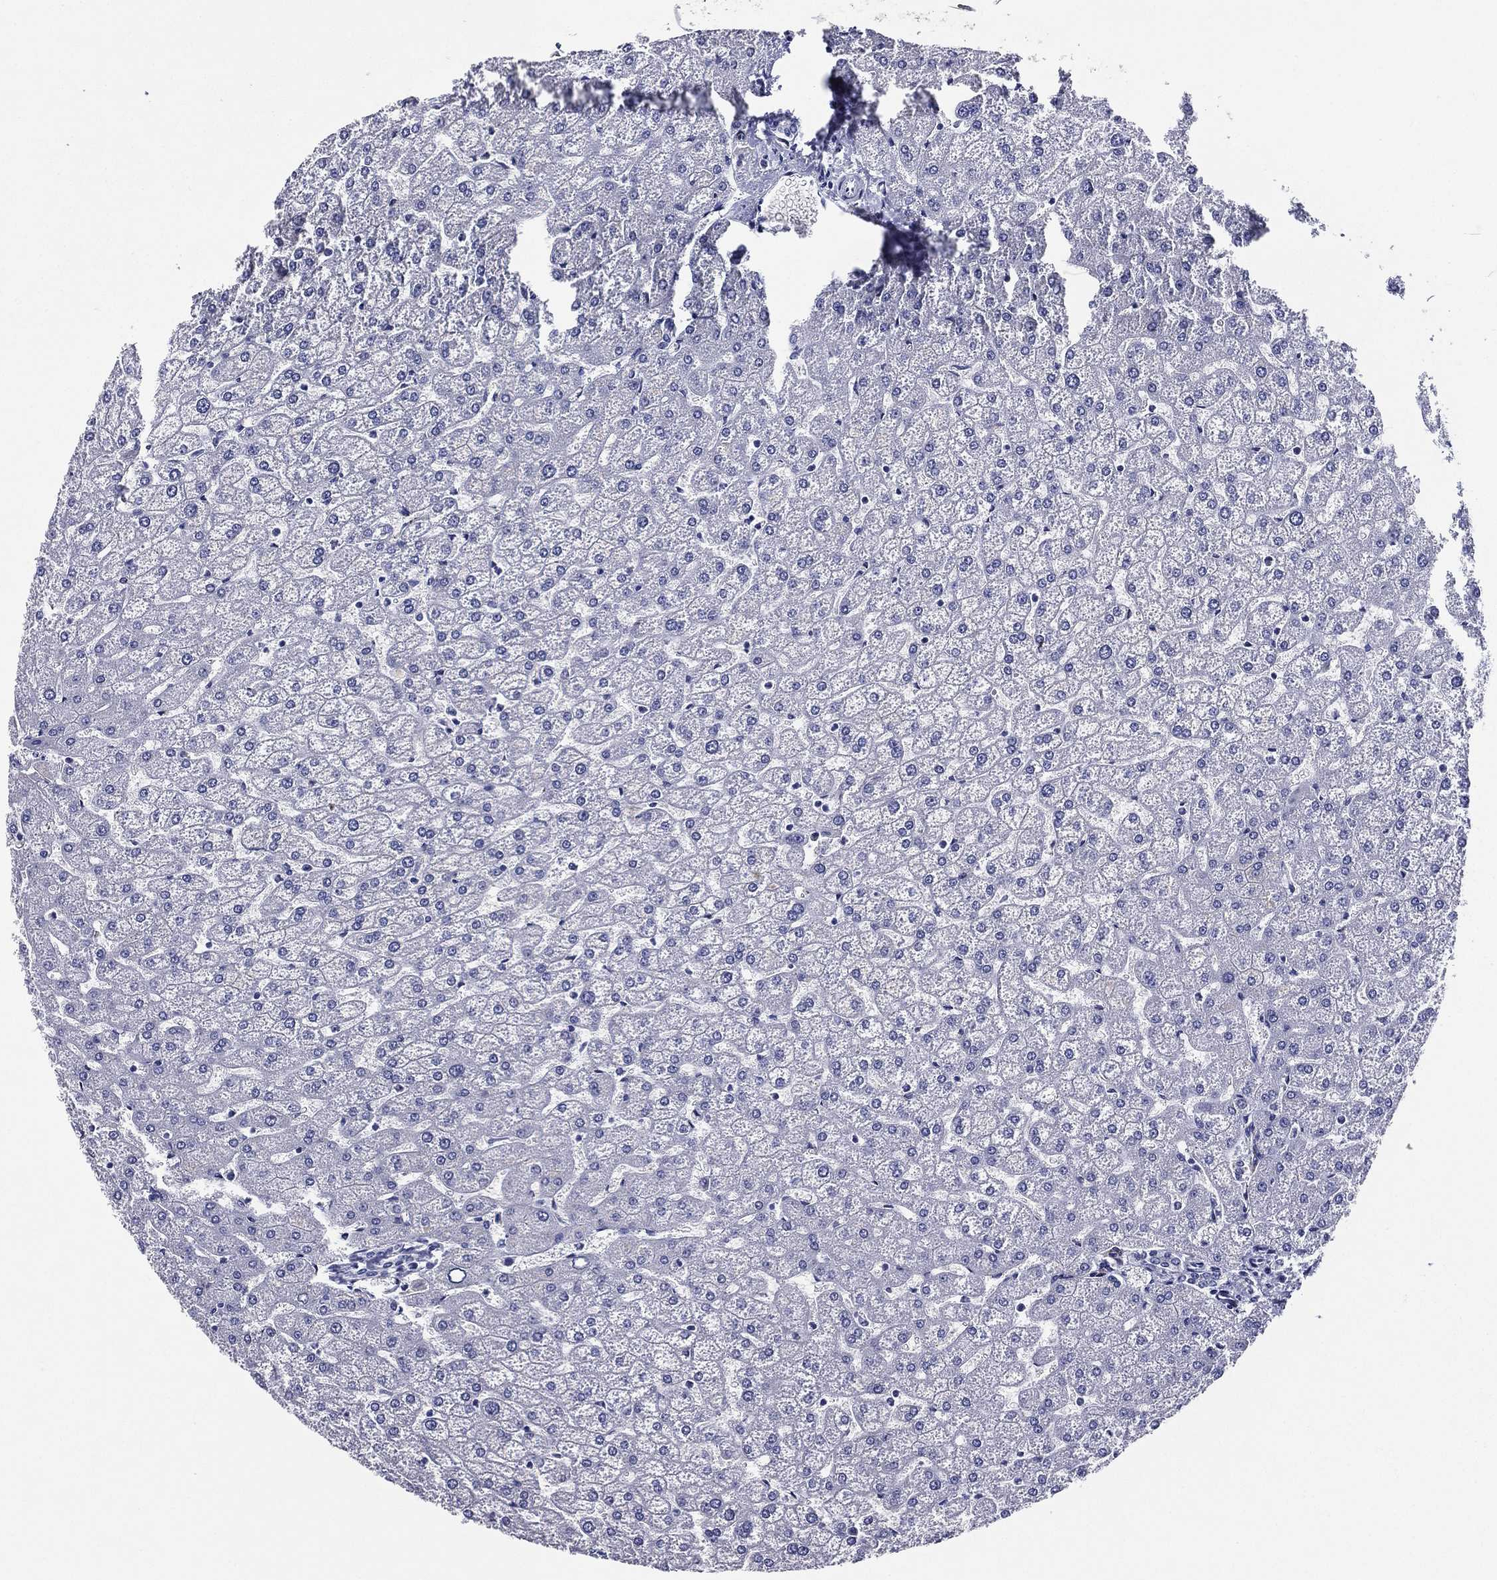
{"staining": {"intensity": "negative", "quantity": "none", "location": "none"}, "tissue": "liver", "cell_type": "Cholangiocytes", "image_type": "normal", "snomed": [{"axis": "morphology", "description": "Normal tissue, NOS"}, {"axis": "topography", "description": "Liver"}], "caption": "IHC of unremarkable liver demonstrates no positivity in cholangiocytes.", "gene": "ACE2", "patient": {"sex": "female", "age": 32}}